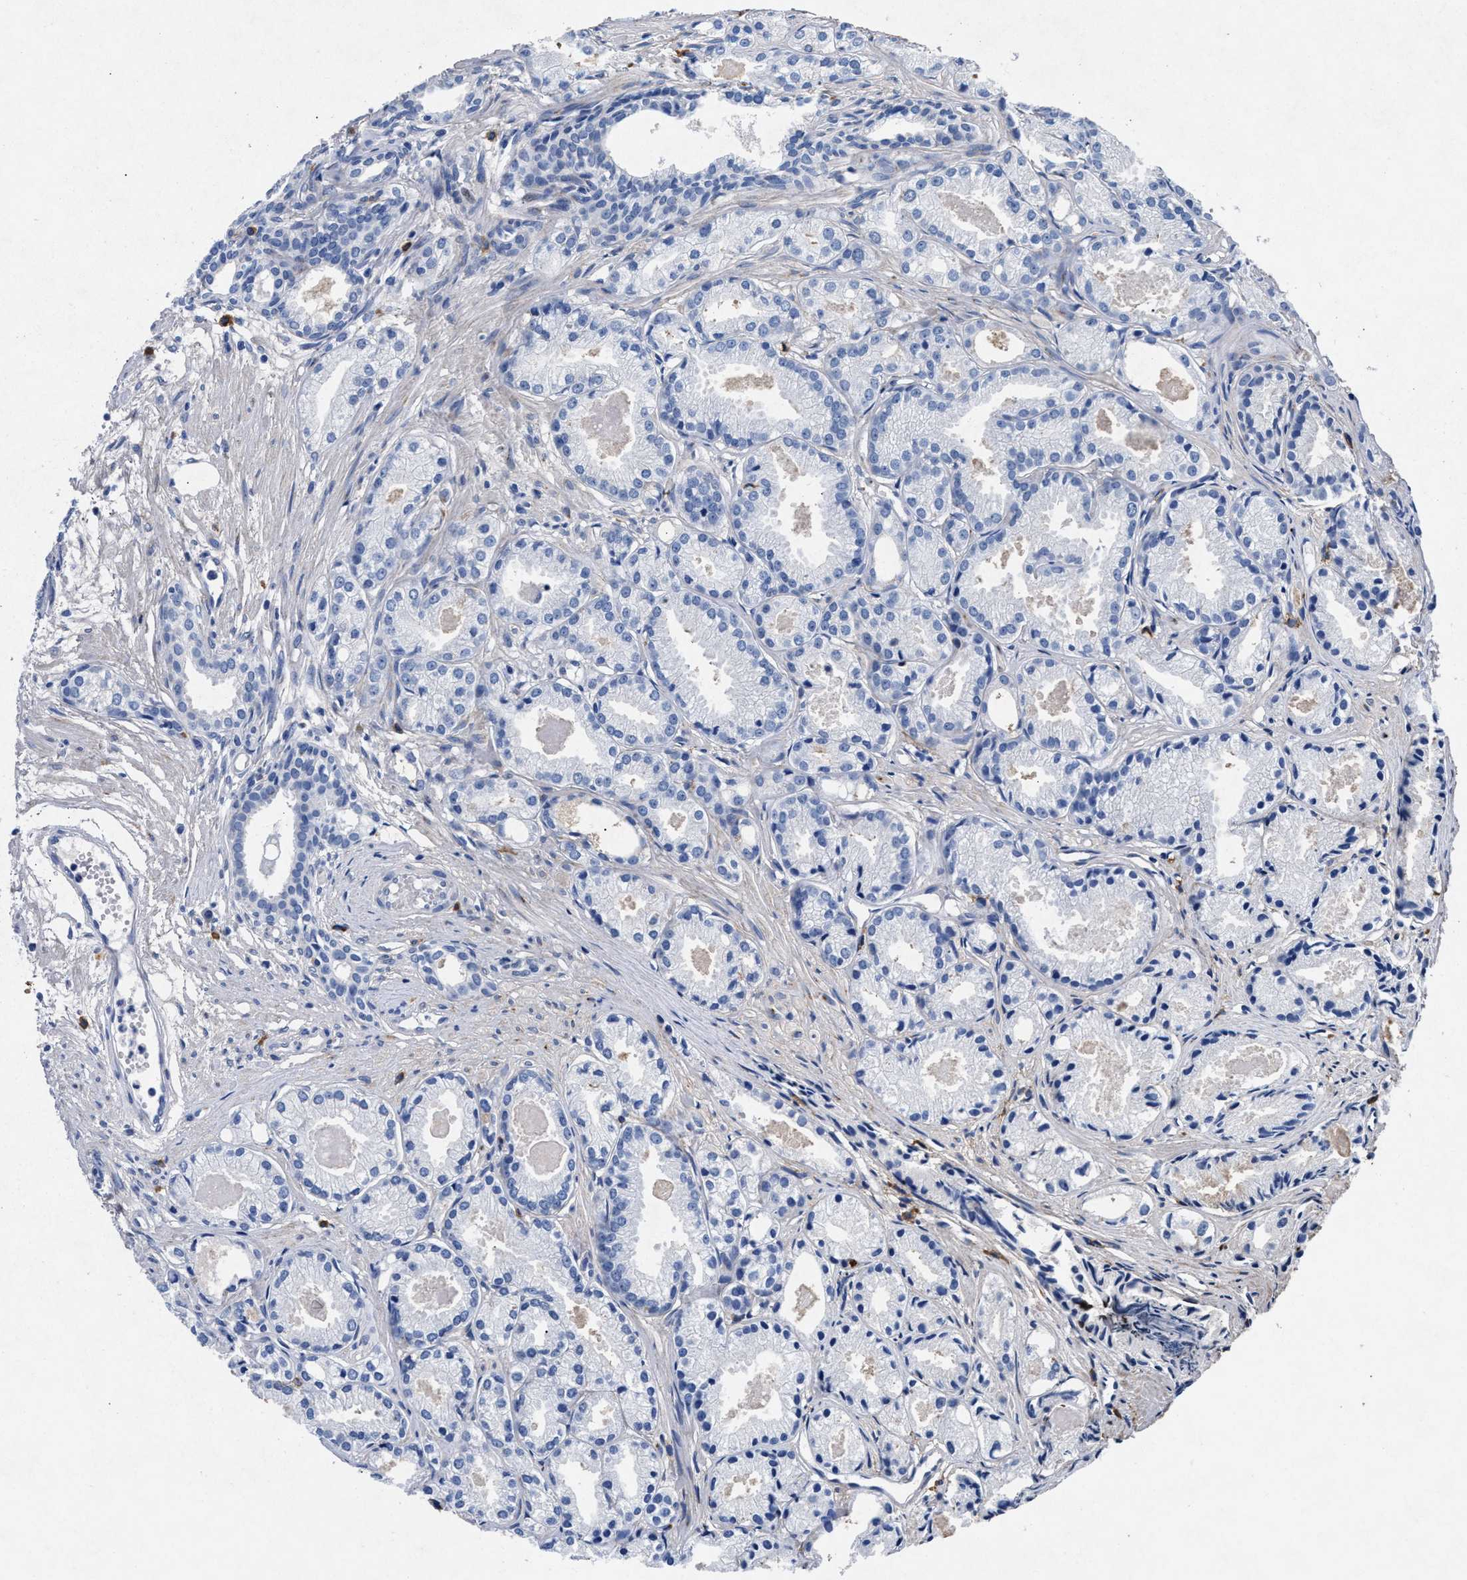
{"staining": {"intensity": "negative", "quantity": "none", "location": "none"}, "tissue": "prostate cancer", "cell_type": "Tumor cells", "image_type": "cancer", "snomed": [{"axis": "morphology", "description": "Adenocarcinoma, Low grade"}, {"axis": "topography", "description": "Prostate"}], "caption": "There is no significant staining in tumor cells of prostate cancer. (Immunohistochemistry, brightfield microscopy, high magnification).", "gene": "MAP6", "patient": {"sex": "male", "age": 72}}